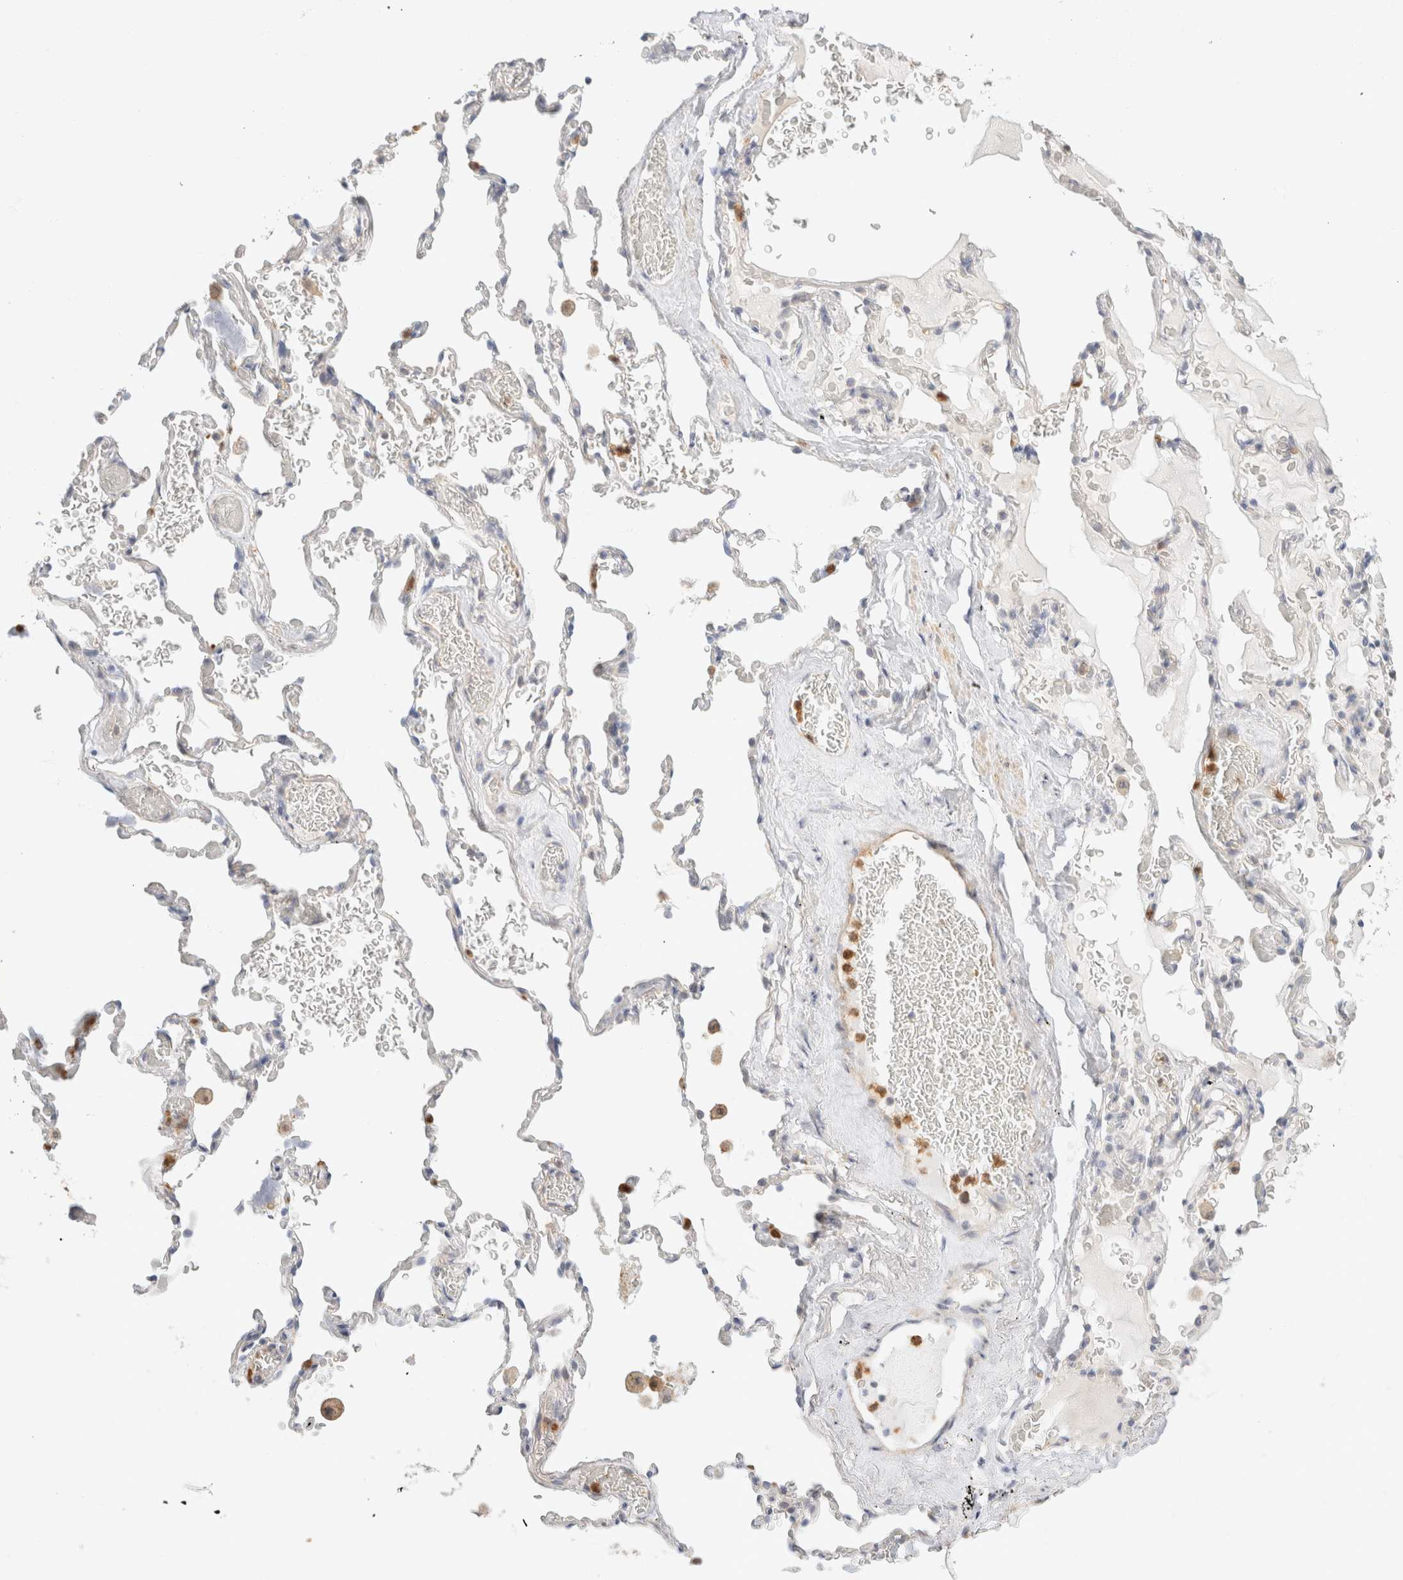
{"staining": {"intensity": "moderate", "quantity": ">75%", "location": "cytoplasmic/membranous"}, "tissue": "adipose tissue", "cell_type": "Adipocytes", "image_type": "normal", "snomed": [{"axis": "morphology", "description": "Normal tissue, NOS"}, {"axis": "topography", "description": "Cartilage tissue"}, {"axis": "topography", "description": "Lung"}], "caption": "Immunohistochemistry (IHC) of benign adipose tissue displays medium levels of moderate cytoplasmic/membranous expression in approximately >75% of adipocytes. The protein is stained brown, and the nuclei are stained in blue (DAB IHC with brightfield microscopy, high magnification).", "gene": "GPI", "patient": {"sex": "female", "age": 77}}